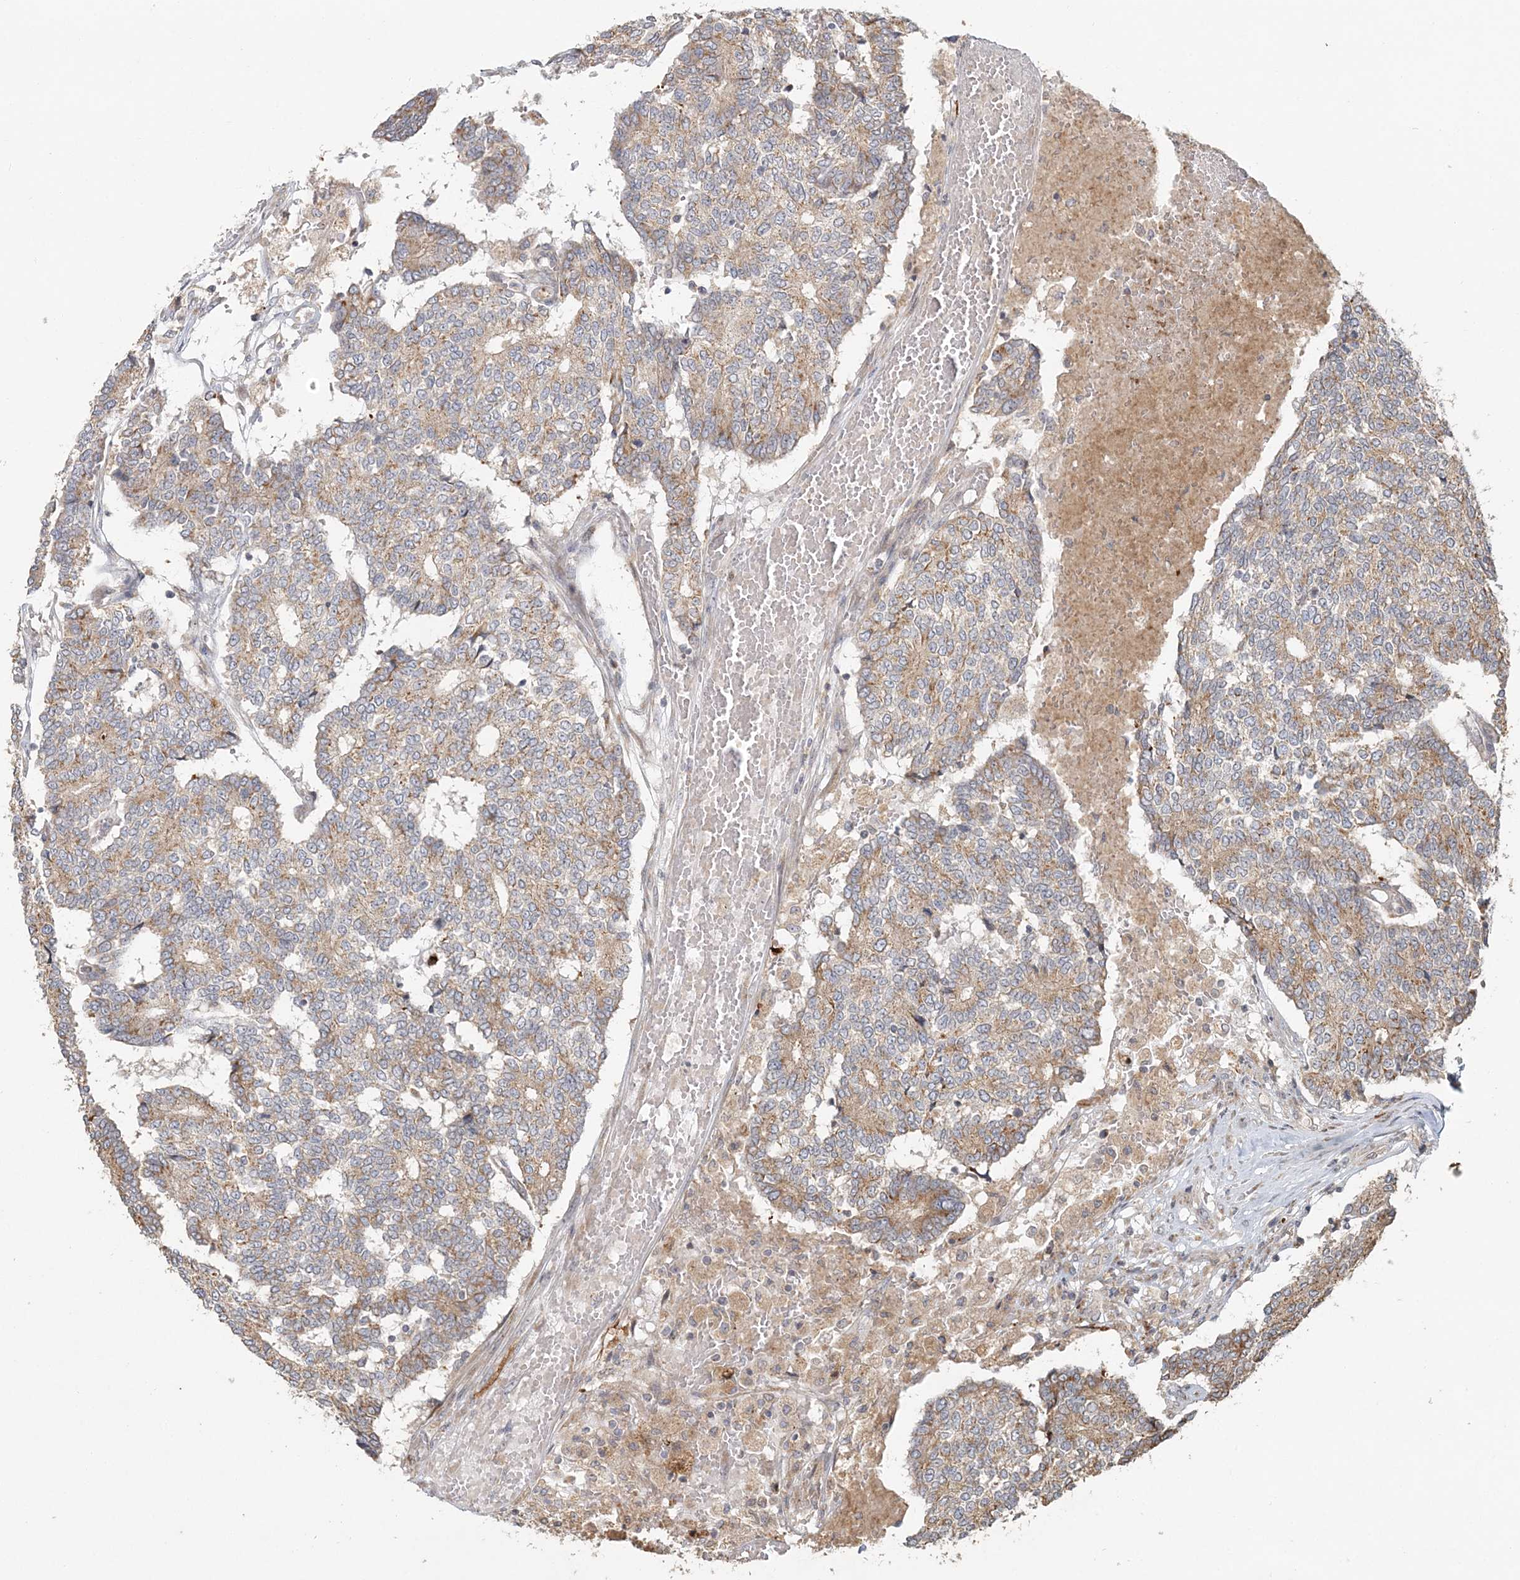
{"staining": {"intensity": "moderate", "quantity": ">75%", "location": "cytoplasmic/membranous"}, "tissue": "prostate cancer", "cell_type": "Tumor cells", "image_type": "cancer", "snomed": [{"axis": "morphology", "description": "Normal tissue, NOS"}, {"axis": "morphology", "description": "Adenocarcinoma, High grade"}, {"axis": "topography", "description": "Prostate"}, {"axis": "topography", "description": "Seminal veicle"}], "caption": "This photomicrograph reveals prostate cancer (high-grade adenocarcinoma) stained with IHC to label a protein in brown. The cytoplasmic/membranous of tumor cells show moderate positivity for the protein. Nuclei are counter-stained blue.", "gene": "RAB14", "patient": {"sex": "male", "age": 55}}